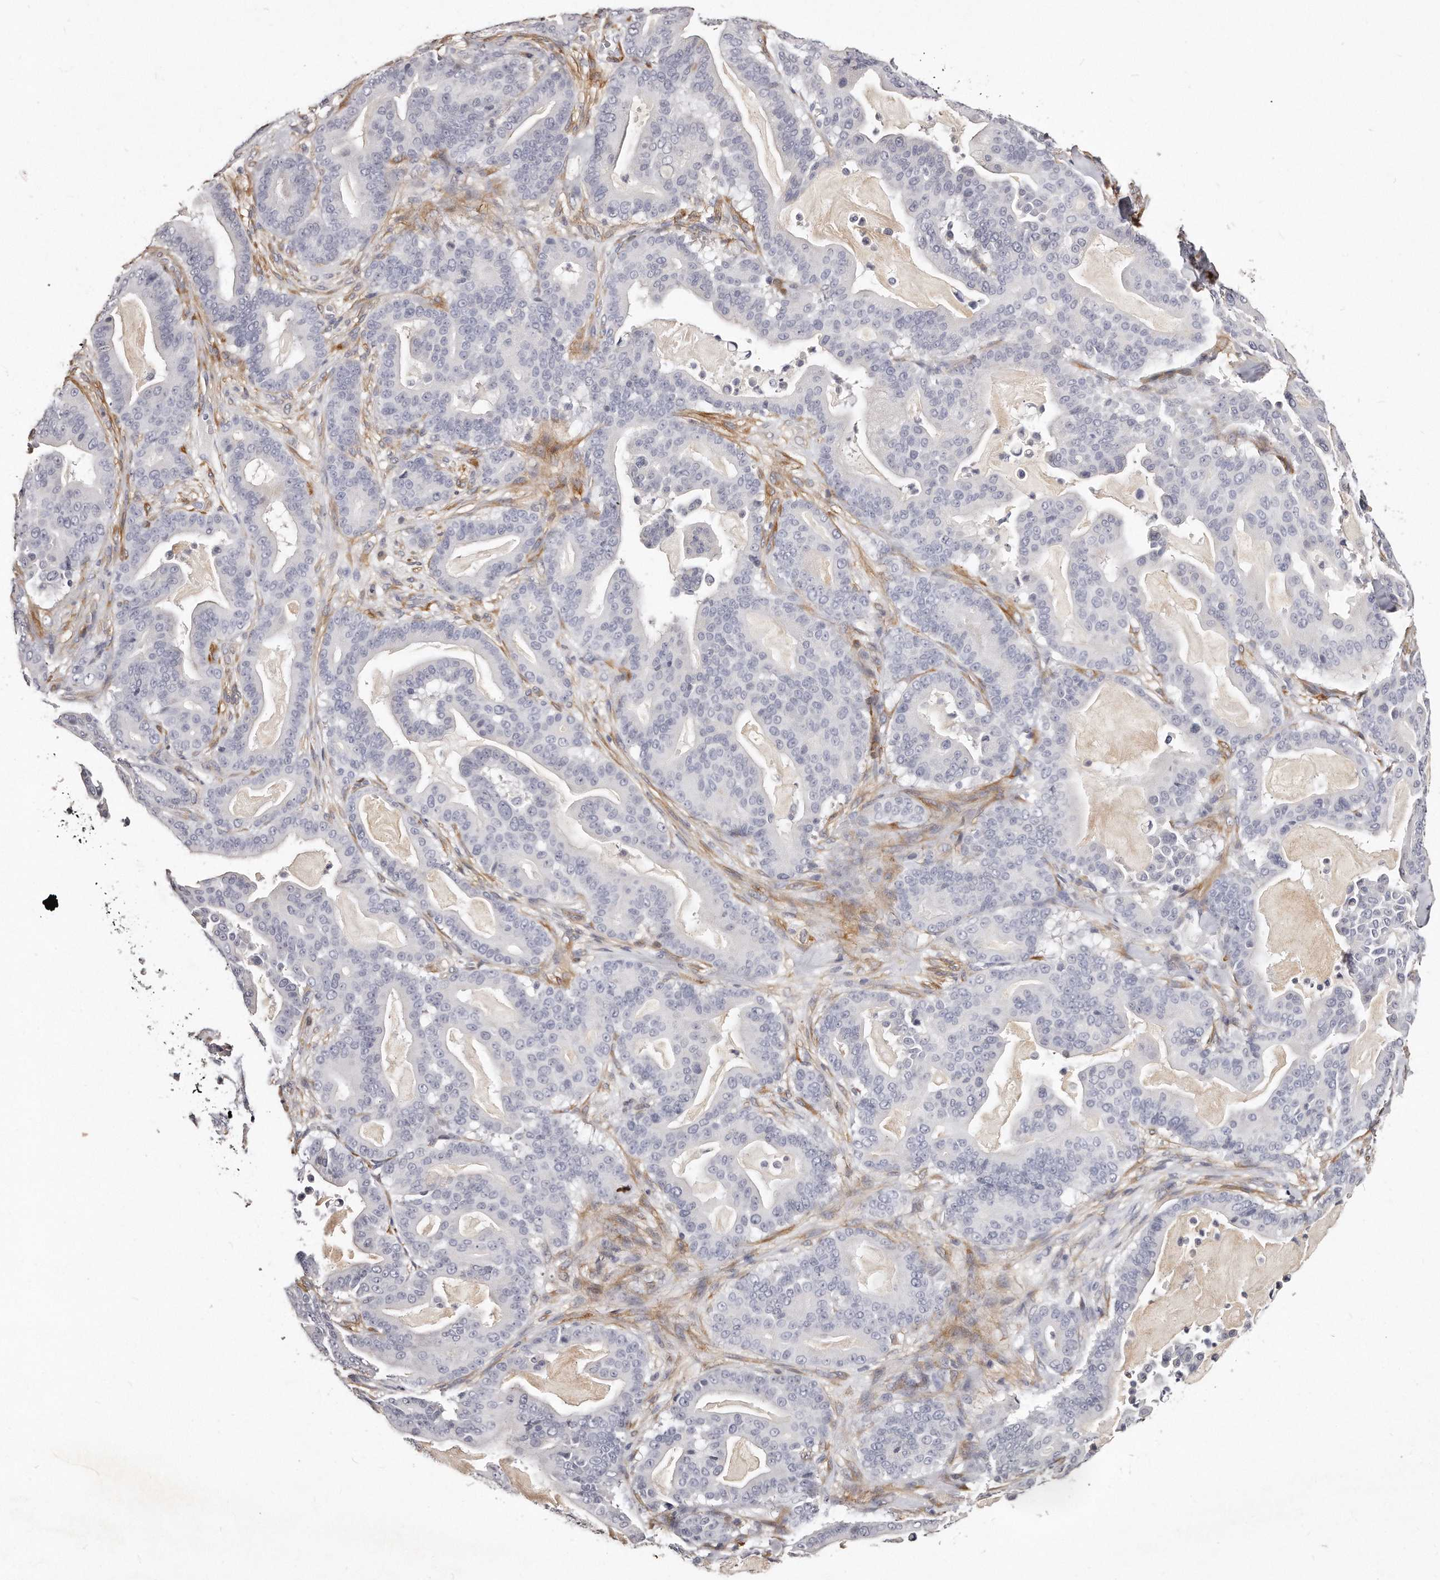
{"staining": {"intensity": "negative", "quantity": "none", "location": "none"}, "tissue": "pancreatic cancer", "cell_type": "Tumor cells", "image_type": "cancer", "snomed": [{"axis": "morphology", "description": "Adenocarcinoma, NOS"}, {"axis": "topography", "description": "Pancreas"}], "caption": "There is no significant staining in tumor cells of pancreatic cancer. Brightfield microscopy of IHC stained with DAB (3,3'-diaminobenzidine) (brown) and hematoxylin (blue), captured at high magnification.", "gene": "LMOD1", "patient": {"sex": "male", "age": 63}}